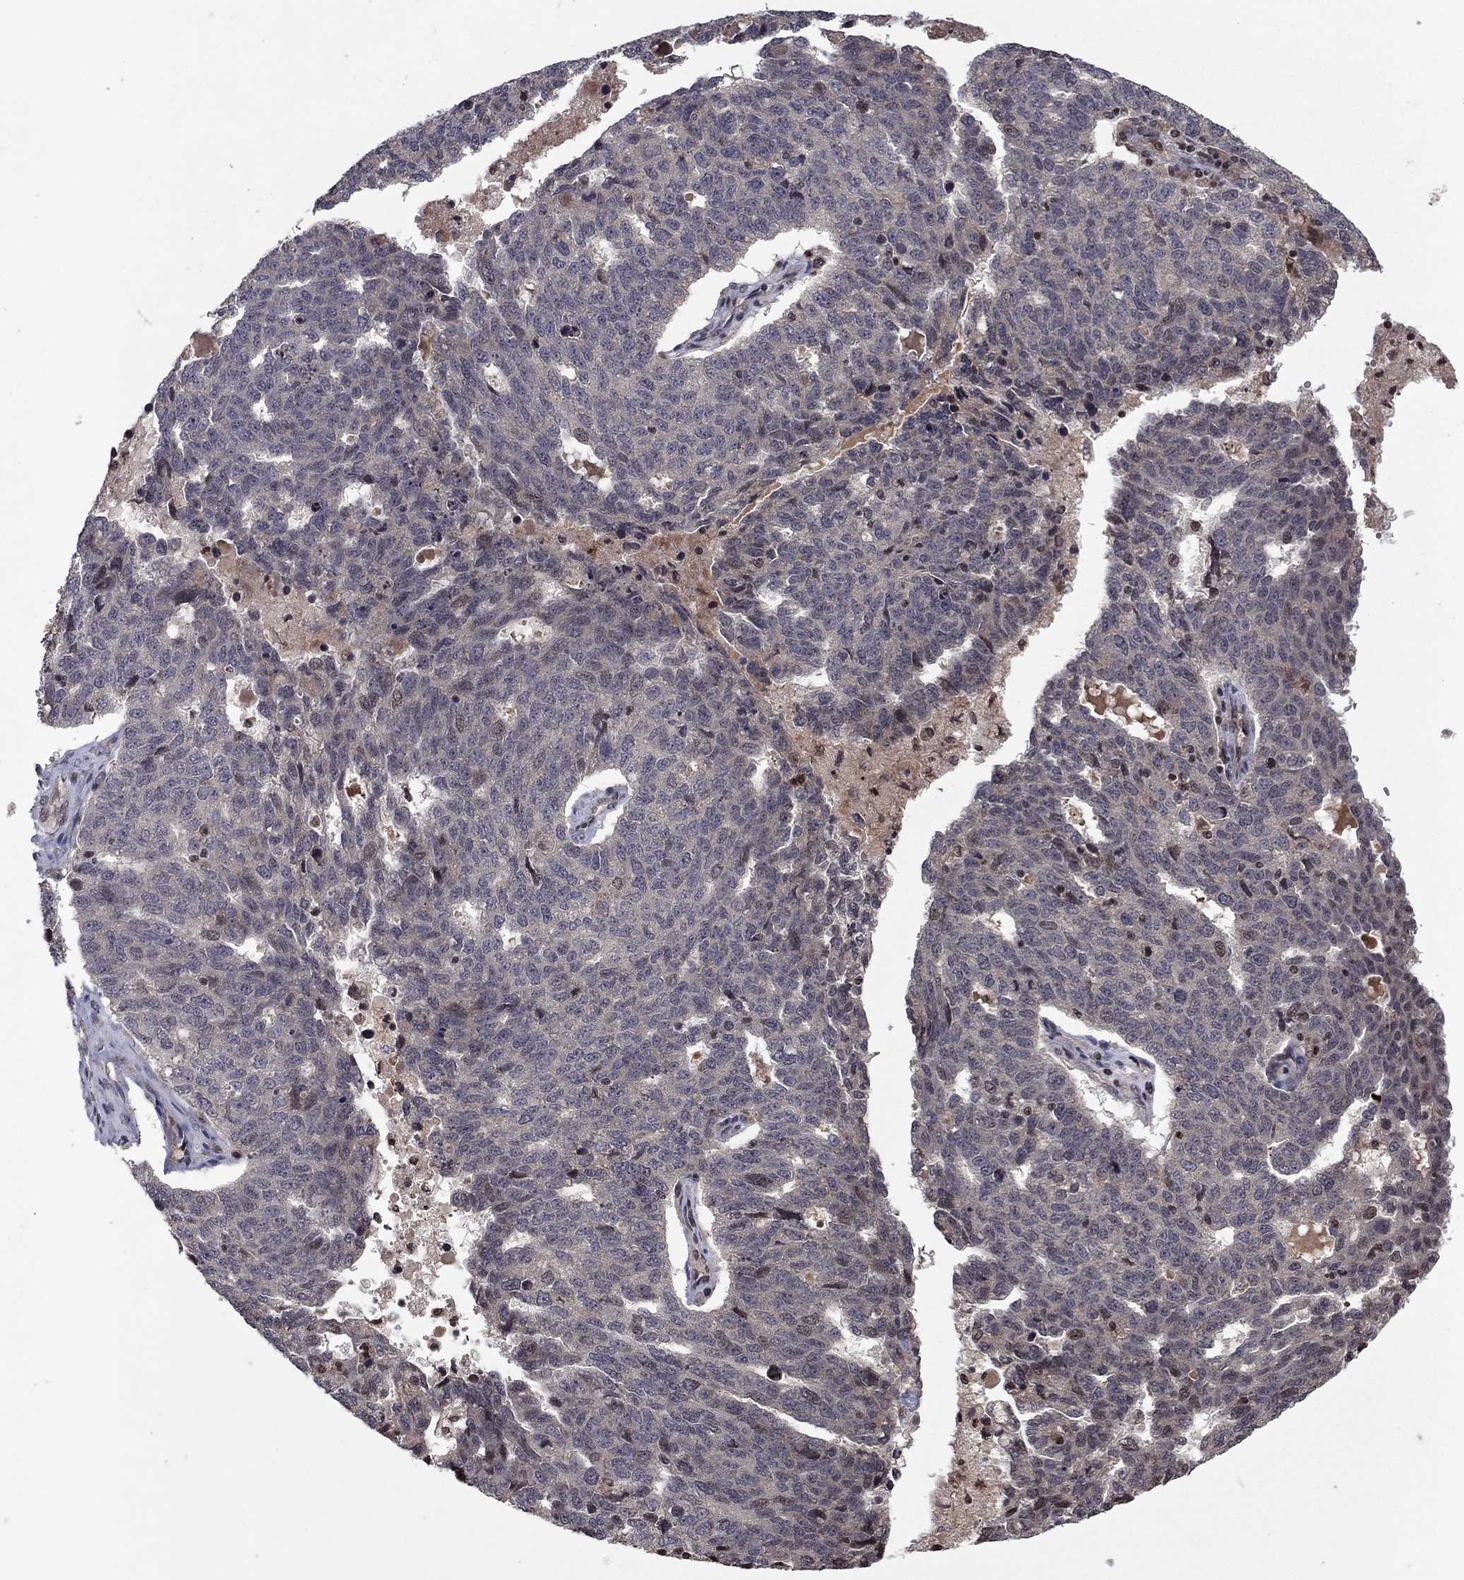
{"staining": {"intensity": "negative", "quantity": "none", "location": "none"}, "tissue": "ovarian cancer", "cell_type": "Tumor cells", "image_type": "cancer", "snomed": [{"axis": "morphology", "description": "Cystadenocarcinoma, serous, NOS"}, {"axis": "topography", "description": "Ovary"}], "caption": "Immunohistochemistry (IHC) of human ovarian serous cystadenocarcinoma exhibits no positivity in tumor cells. The staining is performed using DAB (3,3'-diaminobenzidine) brown chromogen with nuclei counter-stained in using hematoxylin.", "gene": "SORBS1", "patient": {"sex": "female", "age": 71}}